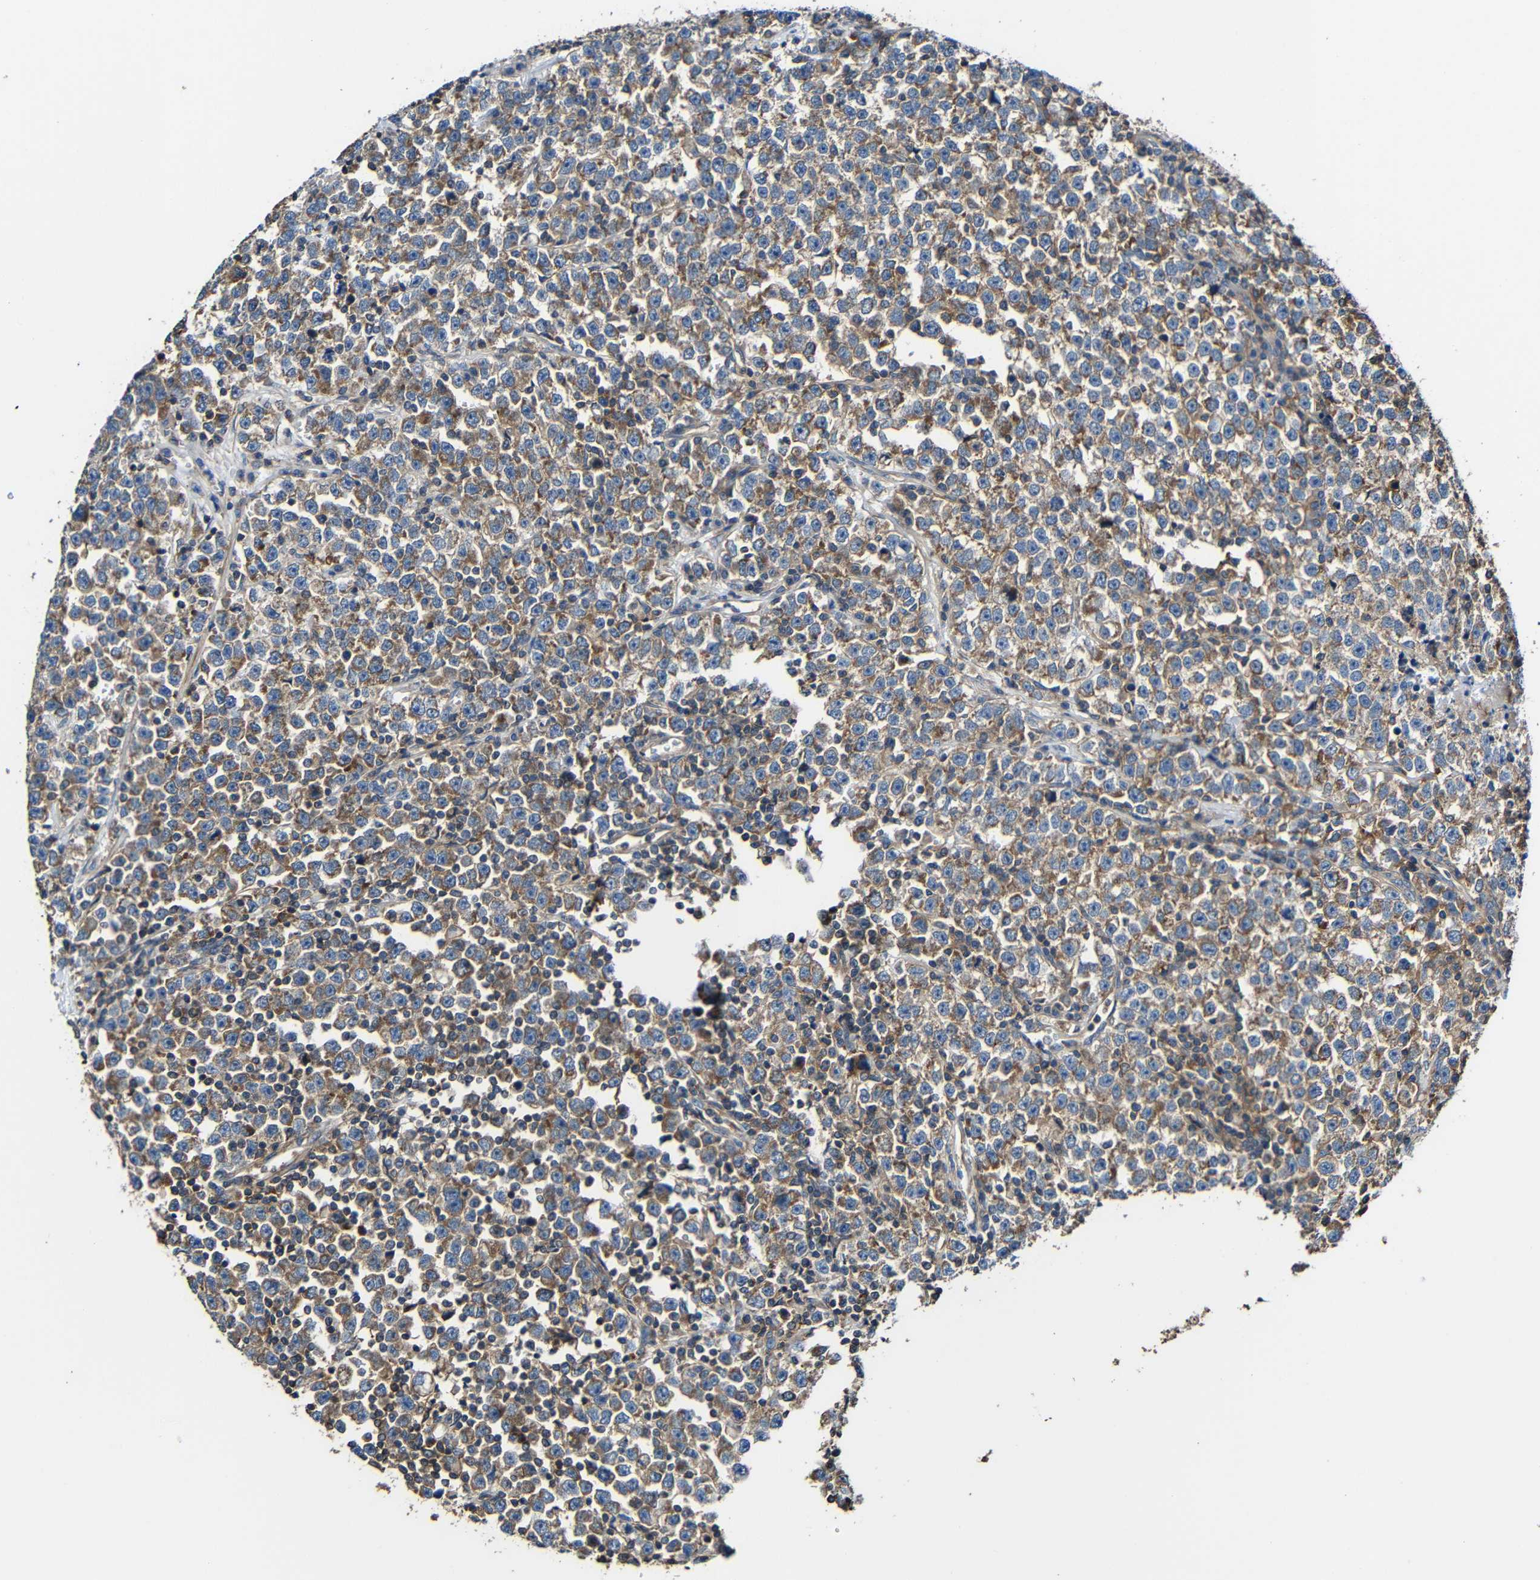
{"staining": {"intensity": "moderate", "quantity": ">75%", "location": "cytoplasmic/membranous"}, "tissue": "testis cancer", "cell_type": "Tumor cells", "image_type": "cancer", "snomed": [{"axis": "morphology", "description": "Seminoma, NOS"}, {"axis": "topography", "description": "Testis"}], "caption": "Protein expression analysis of human testis cancer reveals moderate cytoplasmic/membranous expression in about >75% of tumor cells.", "gene": "RHOT2", "patient": {"sex": "male", "age": 43}}